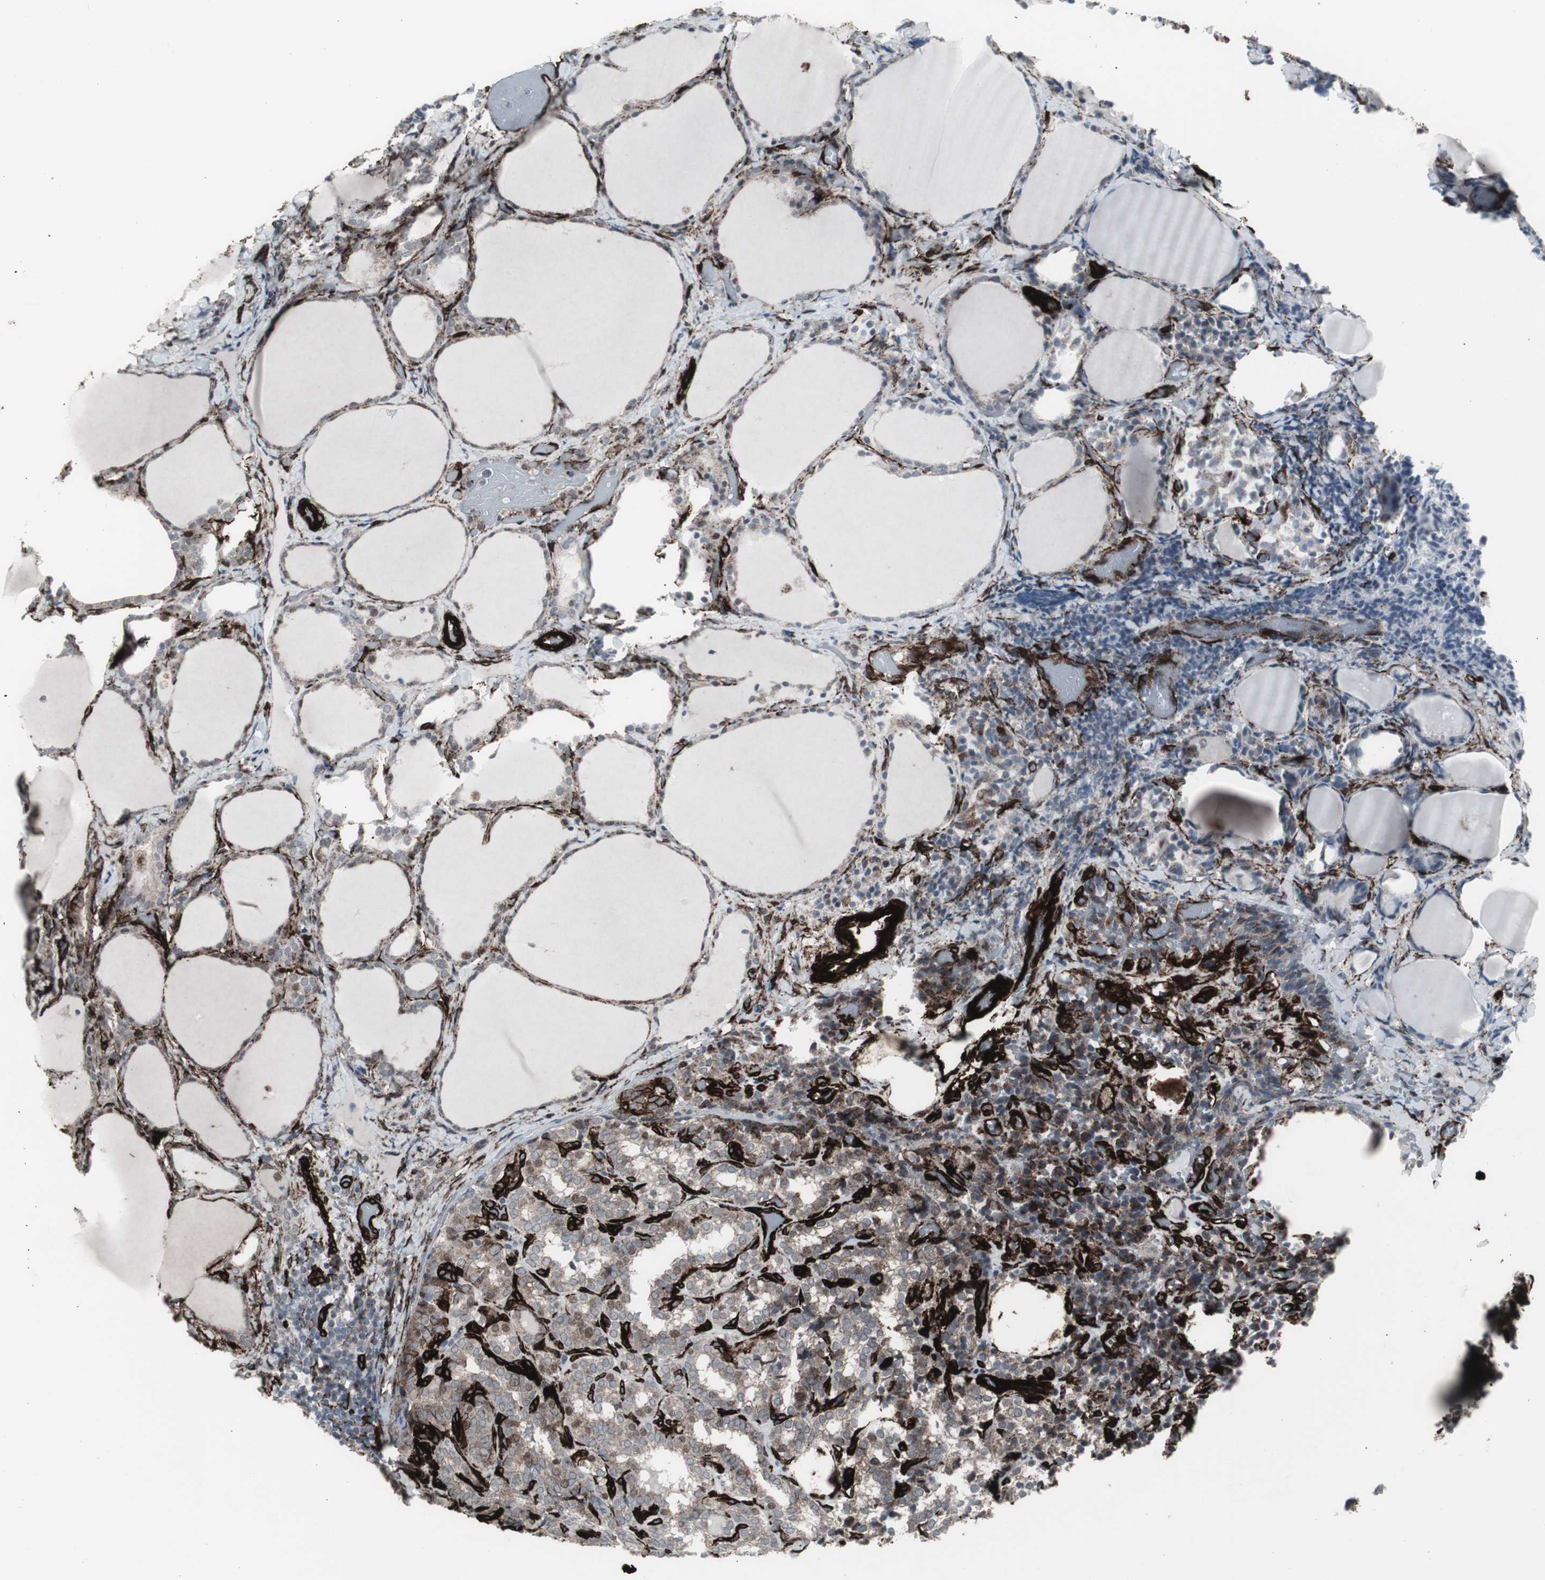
{"staining": {"intensity": "weak", "quantity": ">75%", "location": "cytoplasmic/membranous"}, "tissue": "thyroid cancer", "cell_type": "Tumor cells", "image_type": "cancer", "snomed": [{"axis": "morphology", "description": "Normal tissue, NOS"}, {"axis": "morphology", "description": "Papillary adenocarcinoma, NOS"}, {"axis": "topography", "description": "Thyroid gland"}], "caption": "High-magnification brightfield microscopy of thyroid cancer (papillary adenocarcinoma) stained with DAB (3,3'-diaminobenzidine) (brown) and counterstained with hematoxylin (blue). tumor cells exhibit weak cytoplasmic/membranous positivity is seen in approximately>75% of cells.", "gene": "PDGFA", "patient": {"sex": "female", "age": 30}}